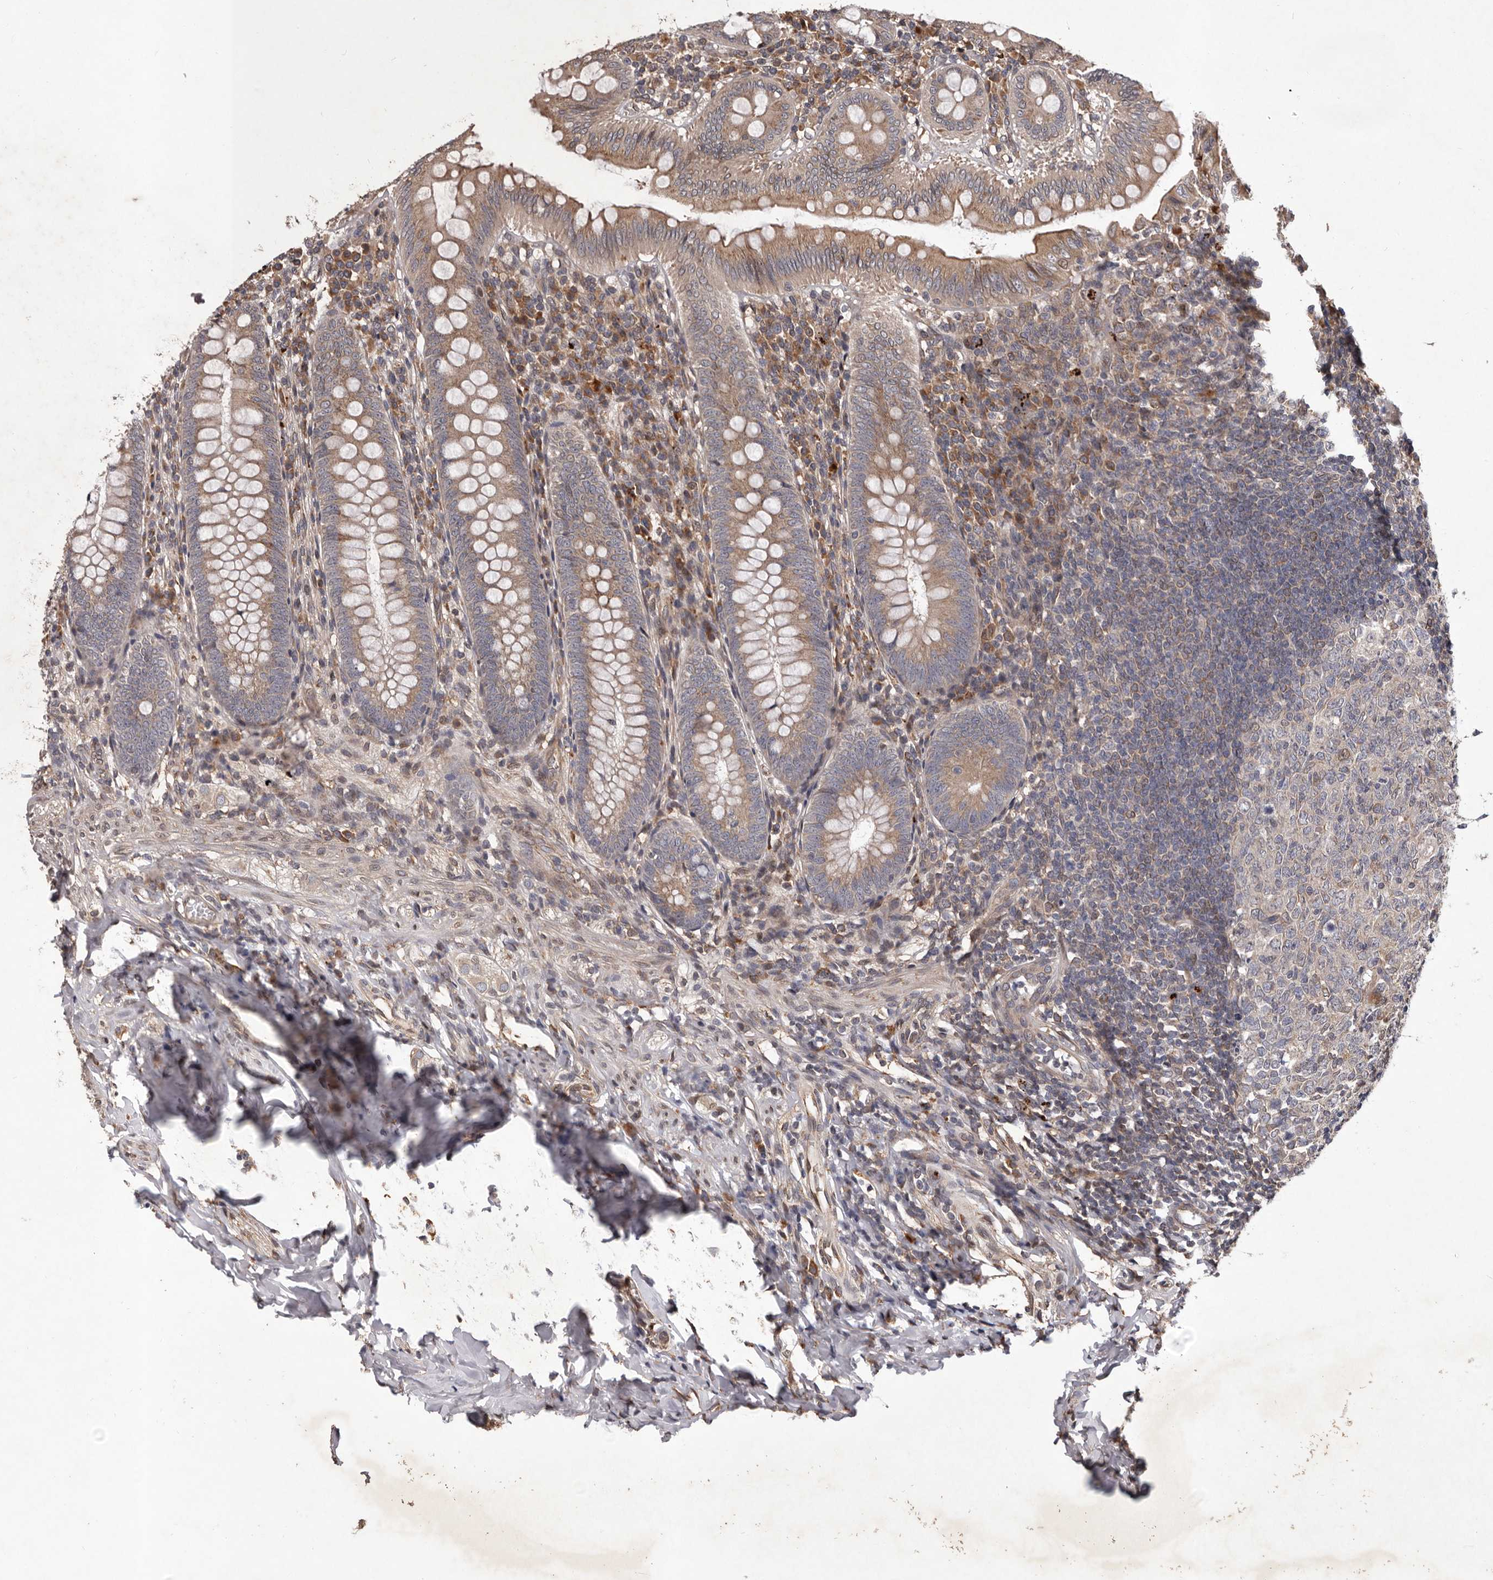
{"staining": {"intensity": "moderate", "quantity": ">75%", "location": "cytoplasmic/membranous"}, "tissue": "appendix", "cell_type": "Glandular cells", "image_type": "normal", "snomed": [{"axis": "morphology", "description": "Normal tissue, NOS"}, {"axis": "topography", "description": "Appendix"}], "caption": "IHC photomicrograph of unremarkable human appendix stained for a protein (brown), which shows medium levels of moderate cytoplasmic/membranous staining in about >75% of glandular cells.", "gene": "GADD45B", "patient": {"sex": "male", "age": 14}}